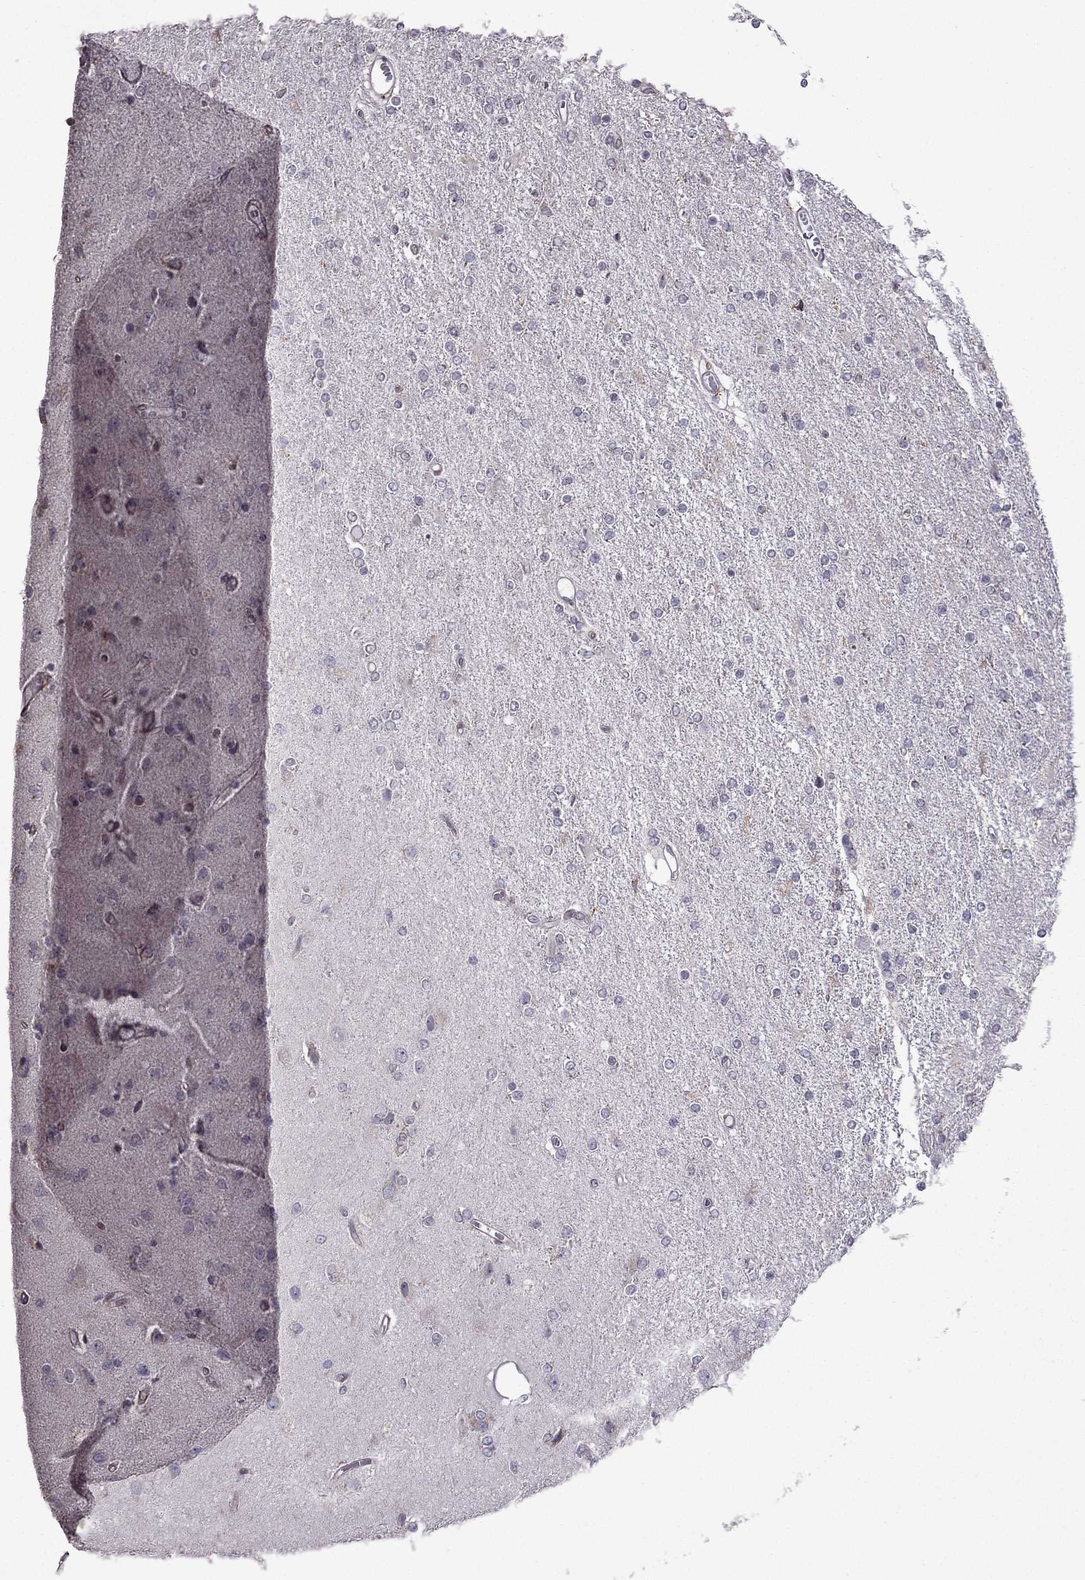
{"staining": {"intensity": "negative", "quantity": "none", "location": "none"}, "tissue": "glioma", "cell_type": "Tumor cells", "image_type": "cancer", "snomed": [{"axis": "morphology", "description": "Glioma, malignant, High grade"}, {"axis": "topography", "description": "Cerebral cortex"}], "caption": "Photomicrograph shows no protein positivity in tumor cells of malignant glioma (high-grade) tissue.", "gene": "IKBIP", "patient": {"sex": "male", "age": 70}}